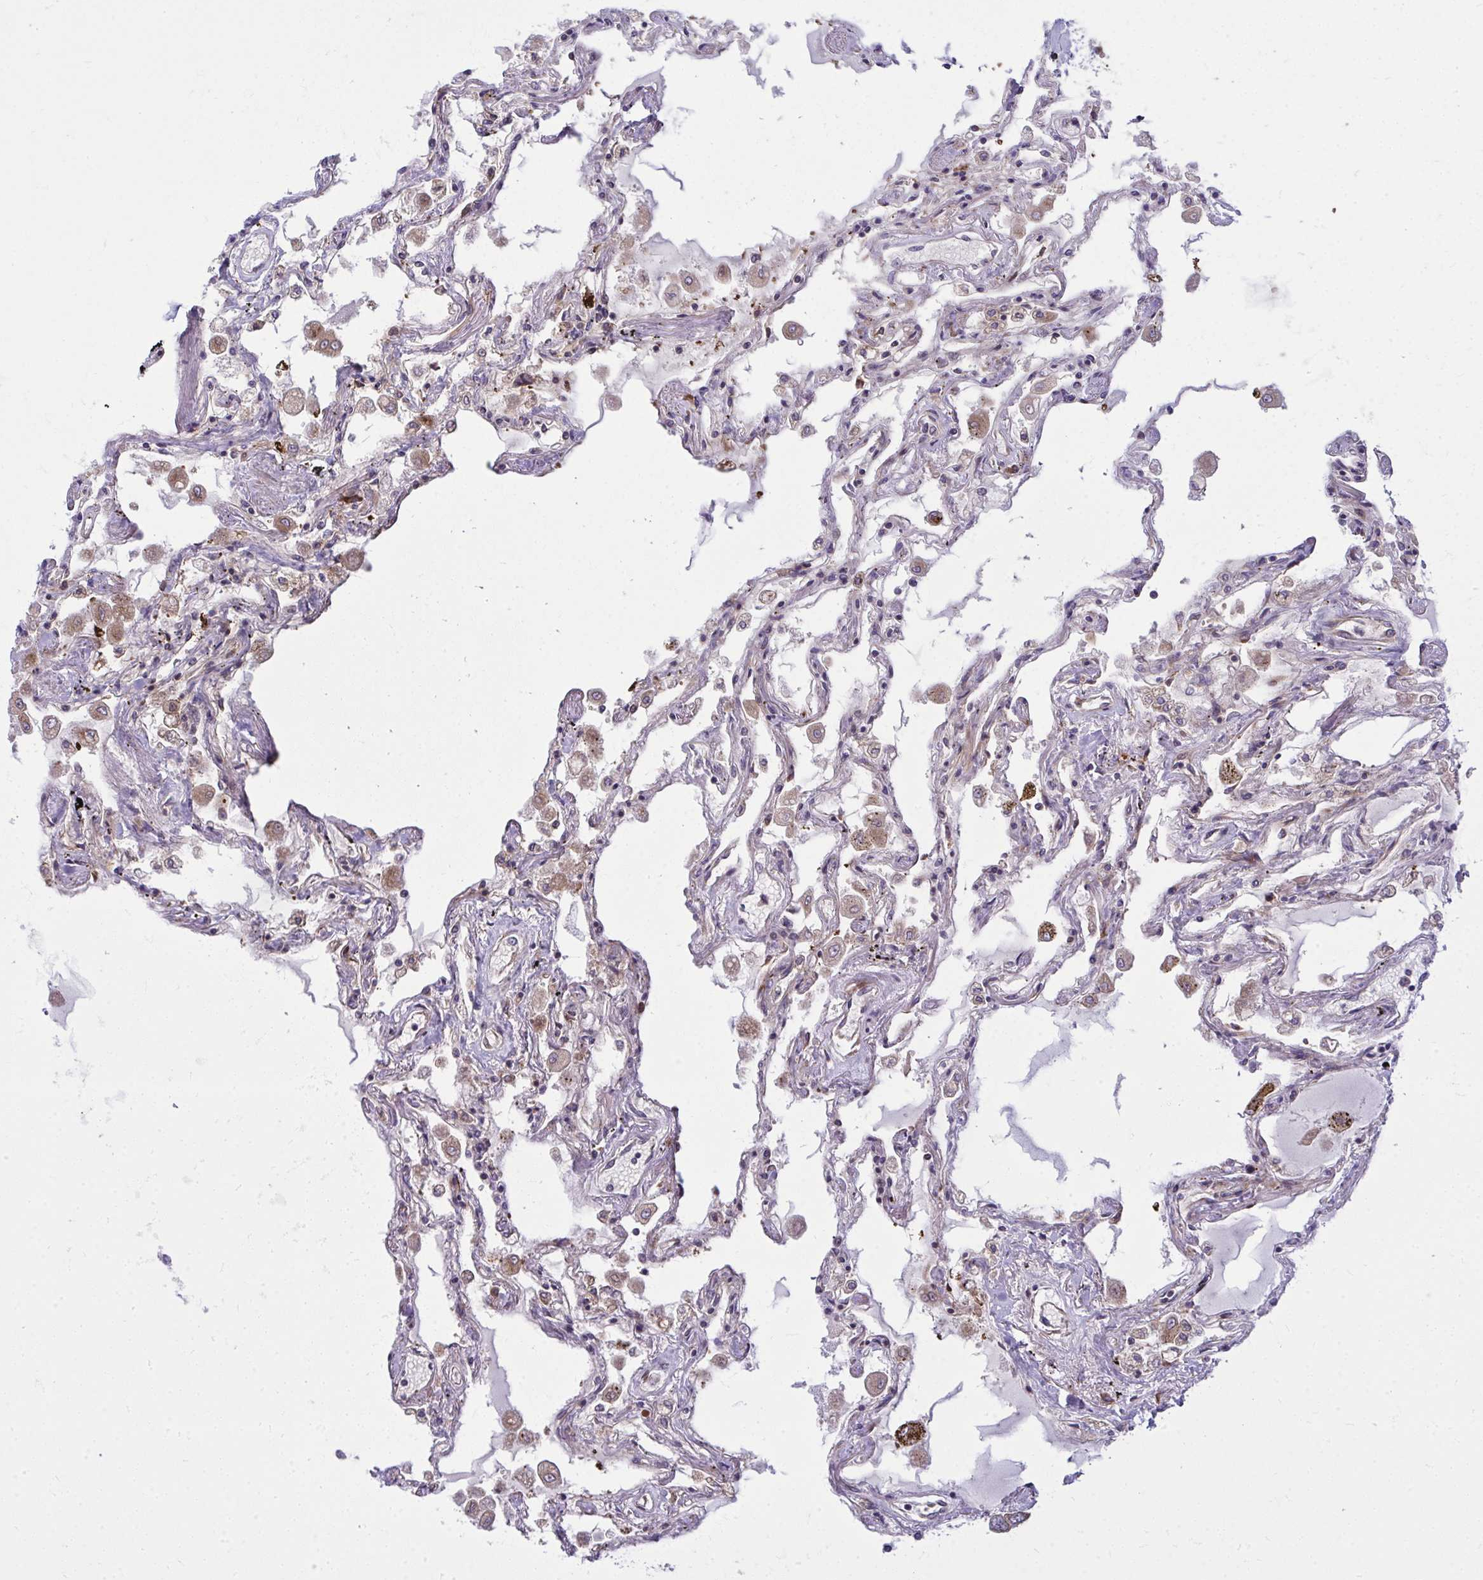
{"staining": {"intensity": "strong", "quantity": "<25%", "location": "cytoplasmic/membranous"}, "tissue": "lung", "cell_type": "Alveolar cells", "image_type": "normal", "snomed": [{"axis": "morphology", "description": "Normal tissue, NOS"}, {"axis": "morphology", "description": "Adenocarcinoma, NOS"}, {"axis": "topography", "description": "Cartilage tissue"}, {"axis": "topography", "description": "Lung"}], "caption": "Protein analysis of normal lung shows strong cytoplasmic/membranous positivity in approximately <25% of alveolar cells.", "gene": "GFPT2", "patient": {"sex": "female", "age": 67}}